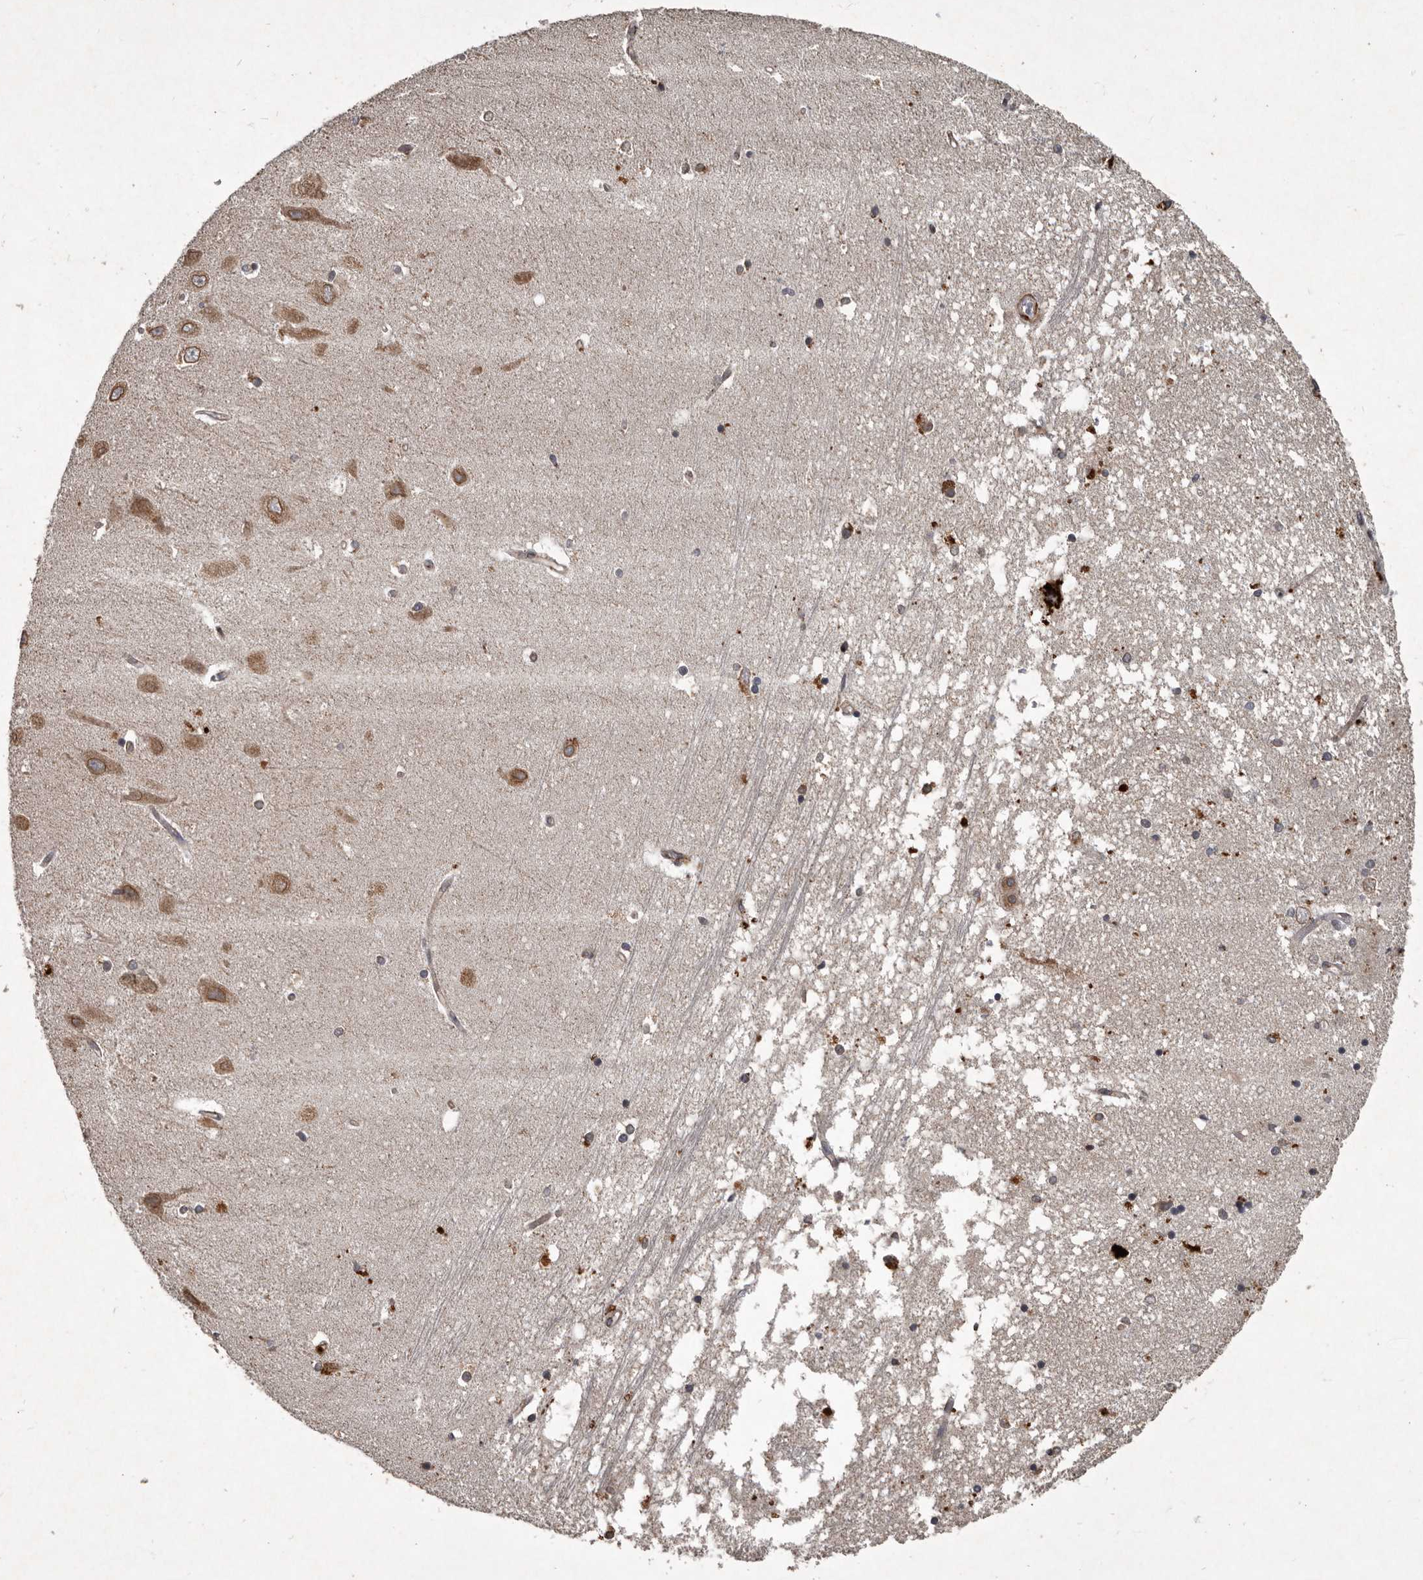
{"staining": {"intensity": "moderate", "quantity": "<25%", "location": "cytoplasmic/membranous"}, "tissue": "hippocampus", "cell_type": "Glial cells", "image_type": "normal", "snomed": [{"axis": "morphology", "description": "Normal tissue, NOS"}, {"axis": "topography", "description": "Hippocampus"}], "caption": "About <25% of glial cells in benign human hippocampus reveal moderate cytoplasmic/membranous protein expression as visualized by brown immunohistochemical staining.", "gene": "MRPS15", "patient": {"sex": "male", "age": 45}}